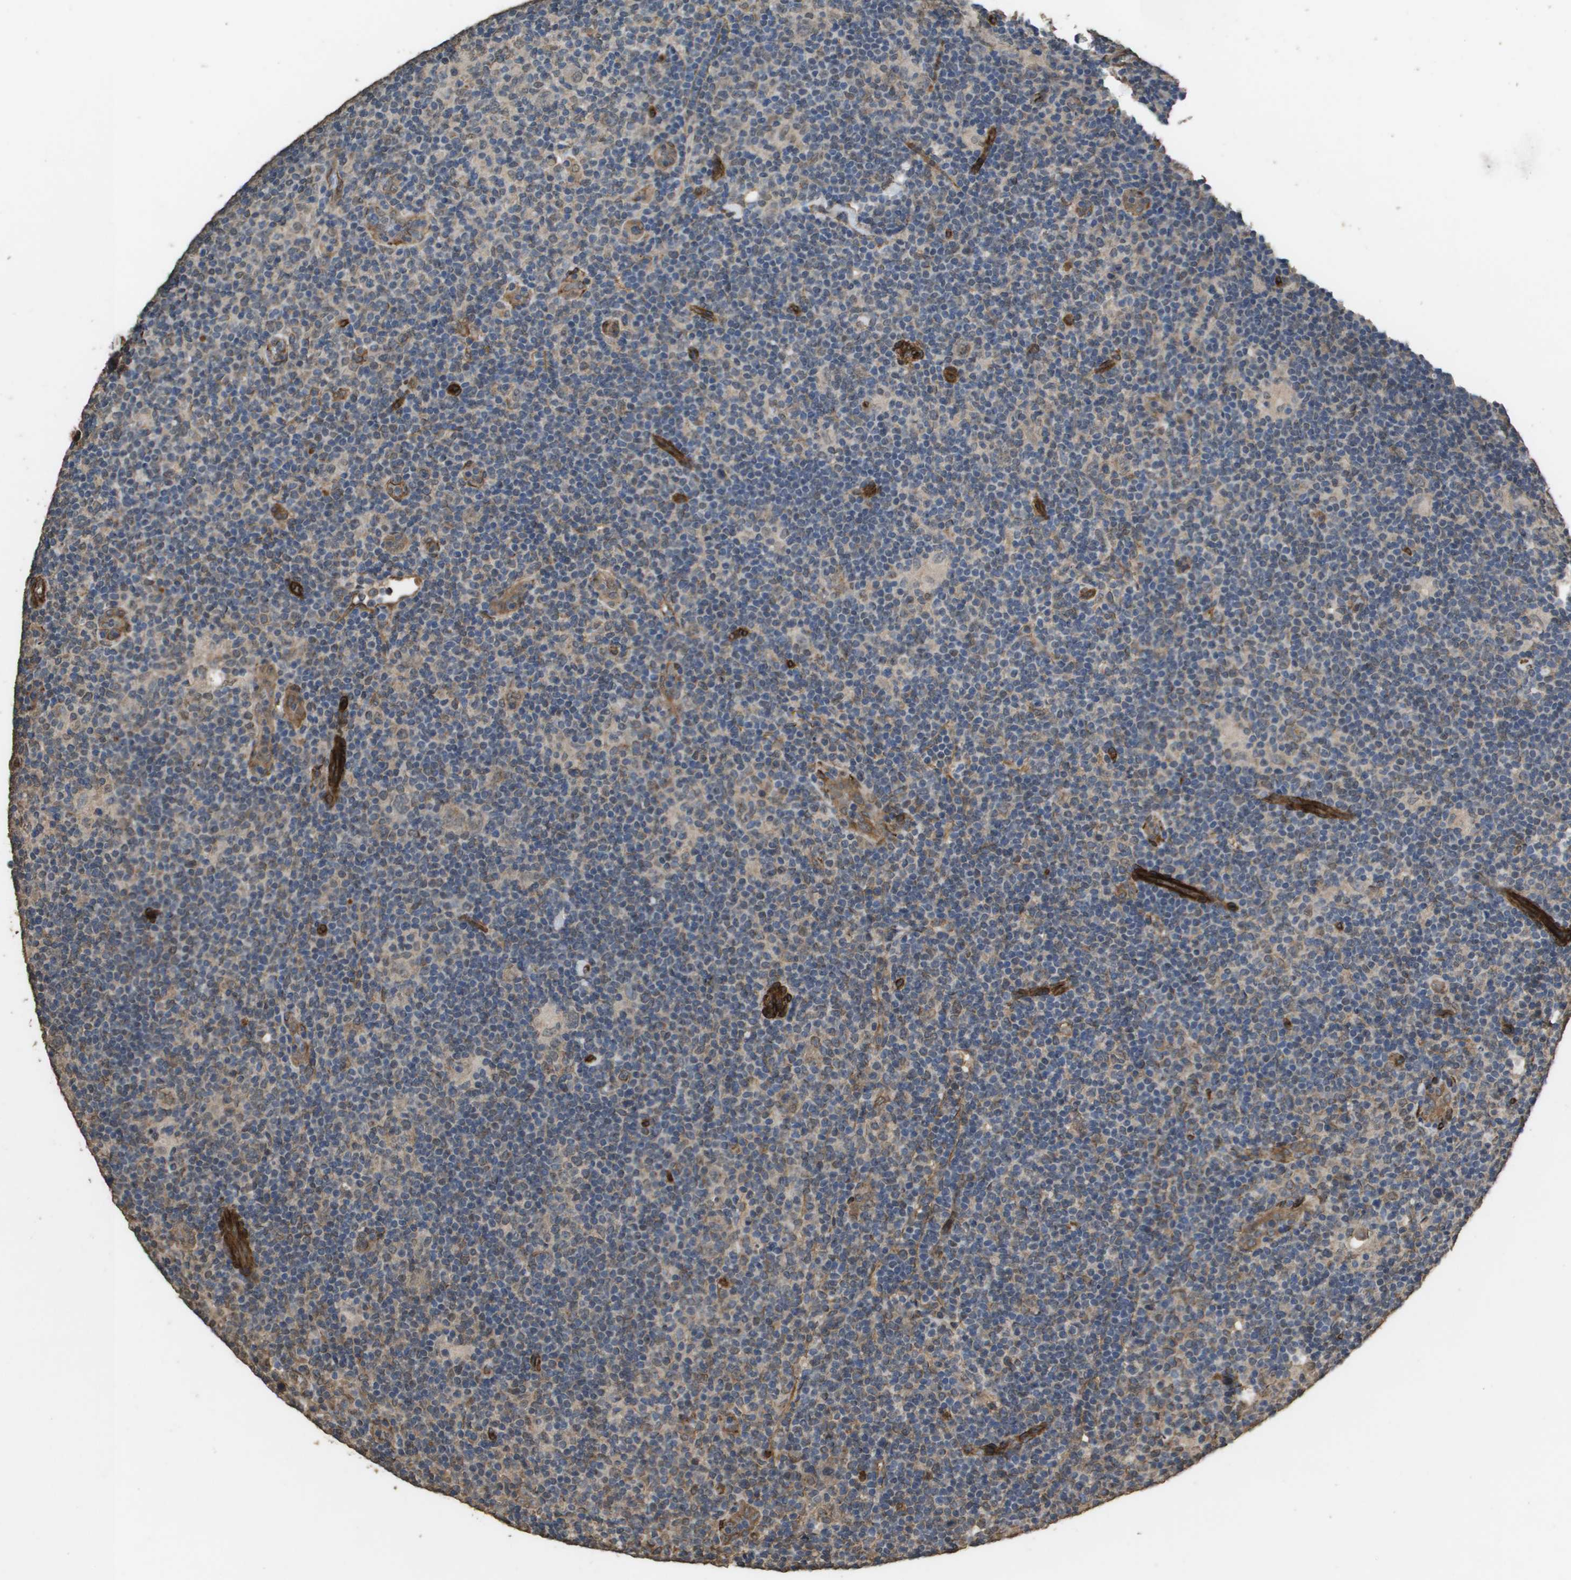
{"staining": {"intensity": "weak", "quantity": "25%-75%", "location": "cytoplasmic/membranous,nuclear"}, "tissue": "lymphoma", "cell_type": "Tumor cells", "image_type": "cancer", "snomed": [{"axis": "morphology", "description": "Hodgkin's disease, NOS"}, {"axis": "topography", "description": "Lymph node"}], "caption": "An image showing weak cytoplasmic/membranous and nuclear positivity in about 25%-75% of tumor cells in Hodgkin's disease, as visualized by brown immunohistochemical staining.", "gene": "AAMP", "patient": {"sex": "female", "age": 57}}